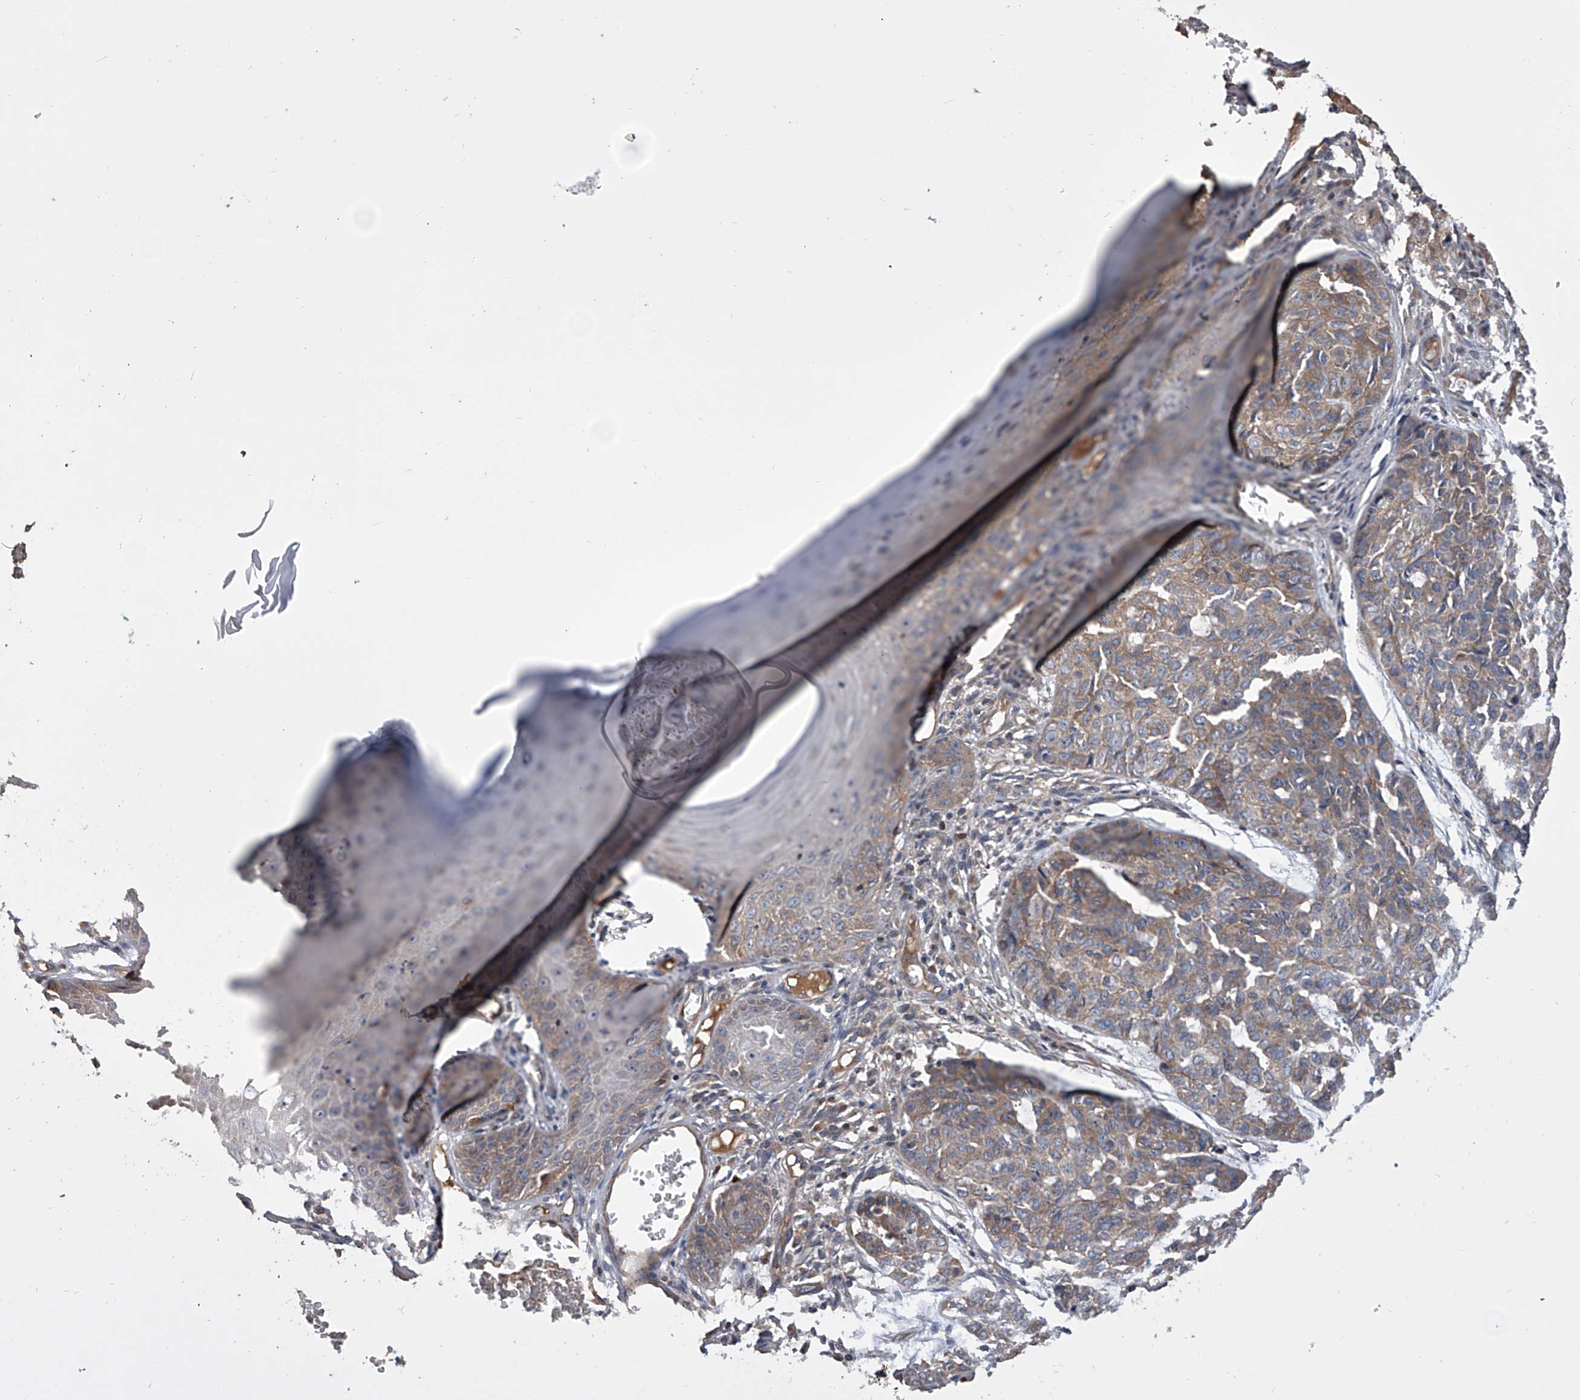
{"staining": {"intensity": "moderate", "quantity": ">75%", "location": "cytoplasmic/membranous"}, "tissue": "skin cancer", "cell_type": "Tumor cells", "image_type": "cancer", "snomed": [{"axis": "morphology", "description": "Basal cell carcinoma"}, {"axis": "topography", "description": "Skin"}], "caption": "High-magnification brightfield microscopy of basal cell carcinoma (skin) stained with DAB (brown) and counterstained with hematoxylin (blue). tumor cells exhibit moderate cytoplasmic/membranous staining is seen in approximately>75% of cells.", "gene": "CUL7", "patient": {"sex": "female", "age": 64}}